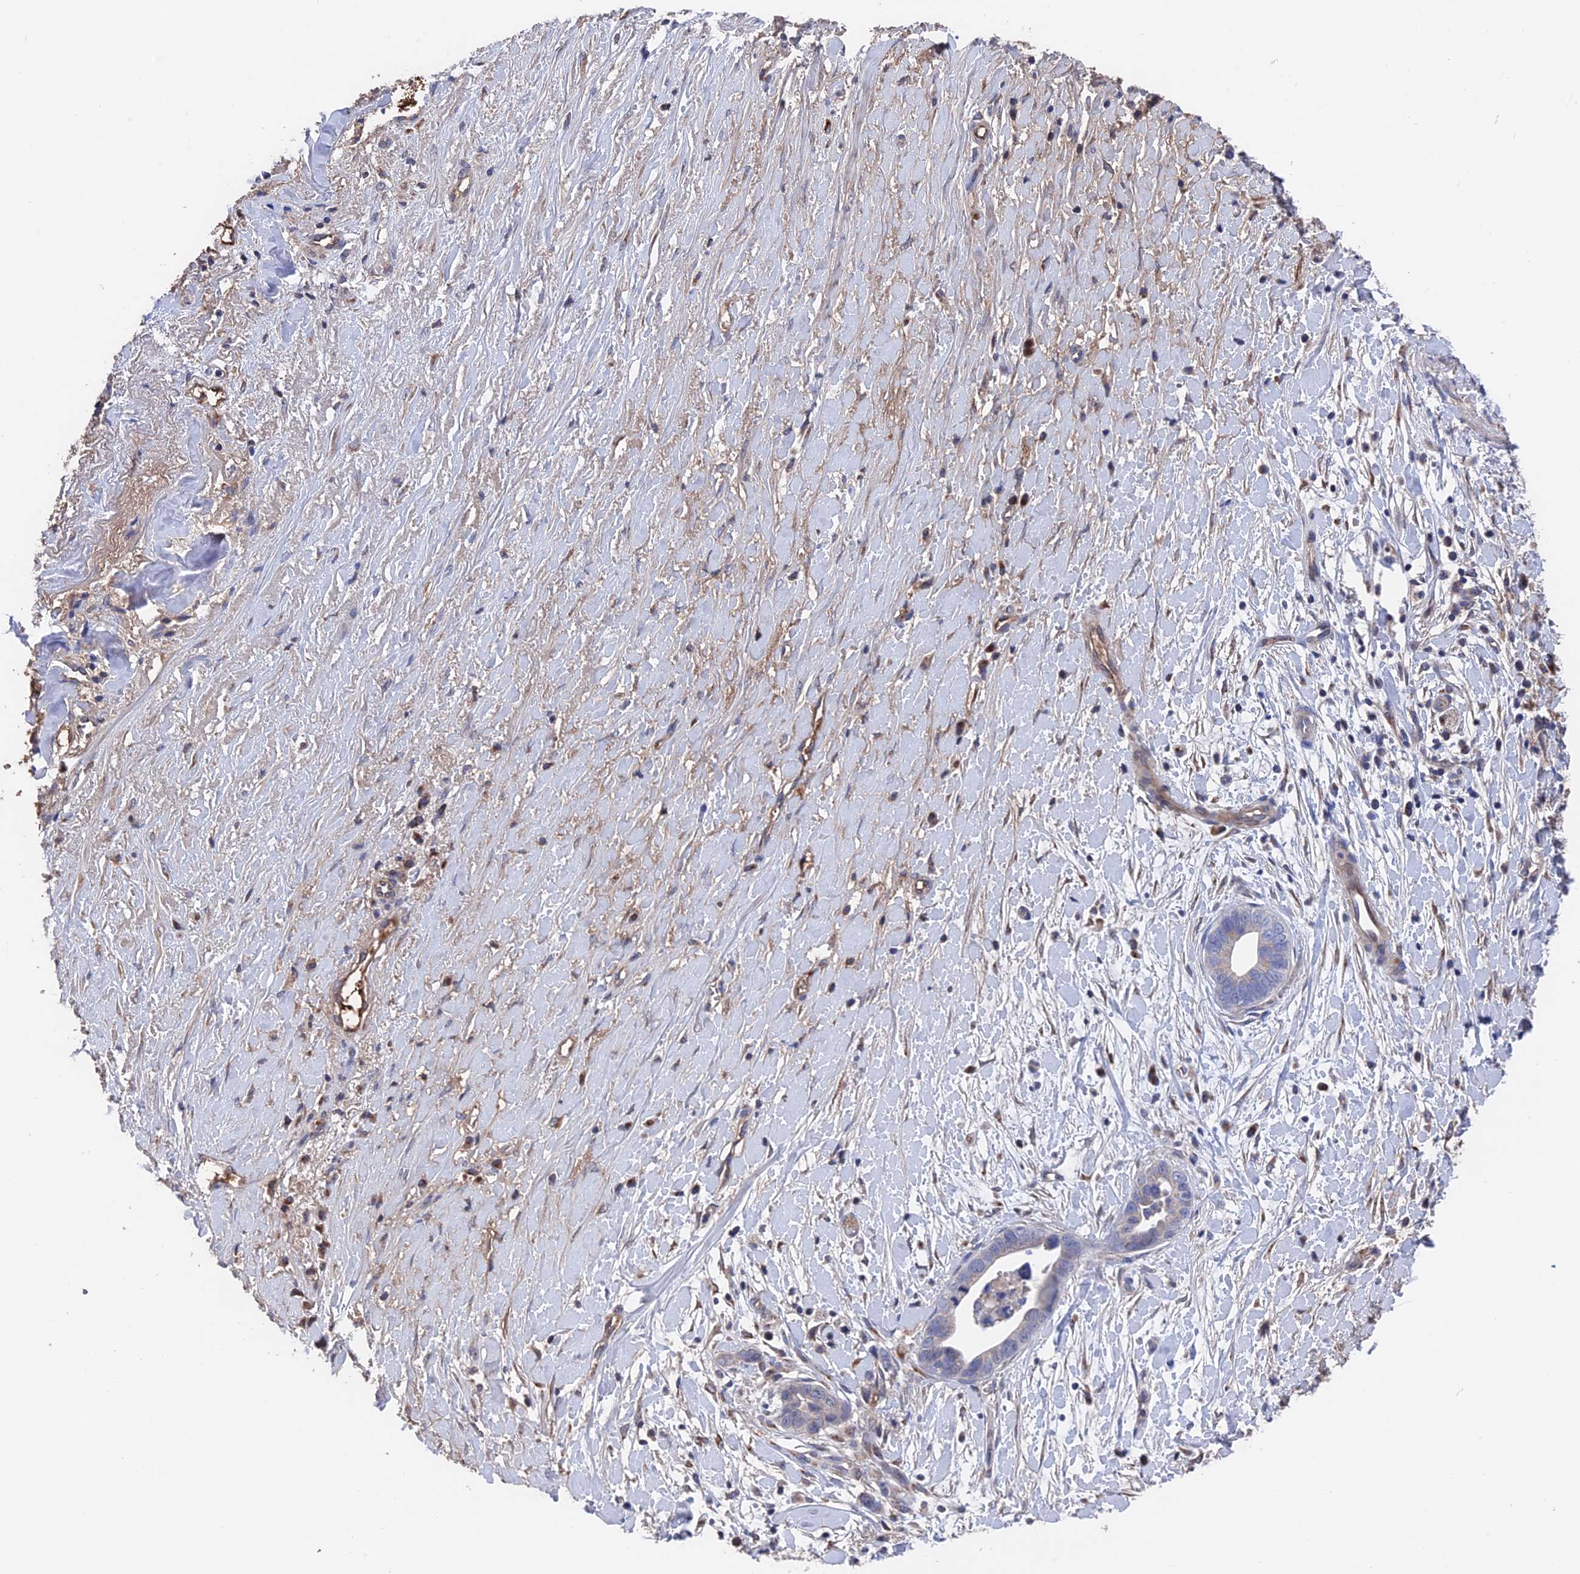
{"staining": {"intensity": "negative", "quantity": "none", "location": "none"}, "tissue": "liver cancer", "cell_type": "Tumor cells", "image_type": "cancer", "snomed": [{"axis": "morphology", "description": "Cholangiocarcinoma"}, {"axis": "topography", "description": "Liver"}], "caption": "Immunohistochemistry (IHC) micrograph of human liver cancer (cholangiocarcinoma) stained for a protein (brown), which reveals no staining in tumor cells.", "gene": "HPF1", "patient": {"sex": "female", "age": 79}}